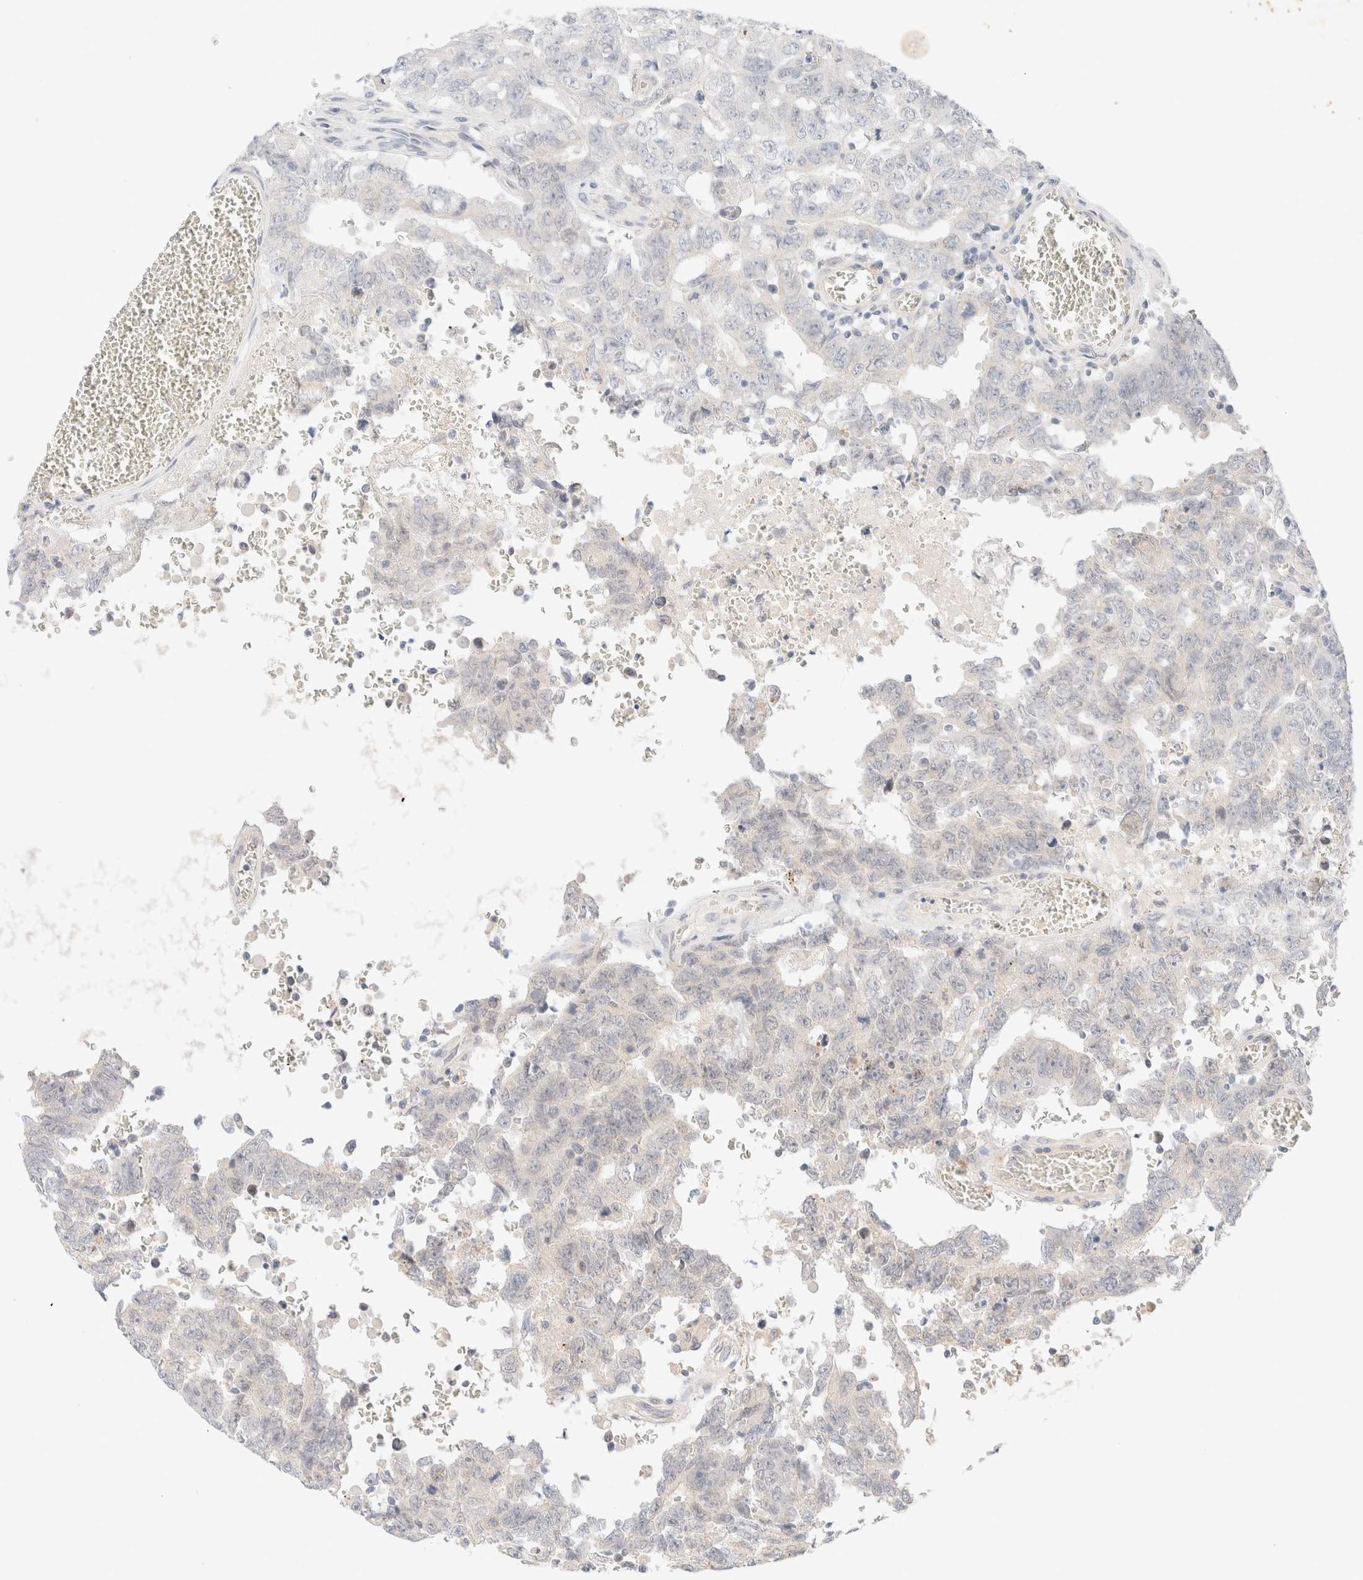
{"staining": {"intensity": "negative", "quantity": "none", "location": "none"}, "tissue": "testis cancer", "cell_type": "Tumor cells", "image_type": "cancer", "snomed": [{"axis": "morphology", "description": "Carcinoma, Embryonal, NOS"}, {"axis": "topography", "description": "Testis"}], "caption": "Testis cancer (embryonal carcinoma) stained for a protein using immunohistochemistry exhibits no positivity tumor cells.", "gene": "SARM1", "patient": {"sex": "male", "age": 26}}